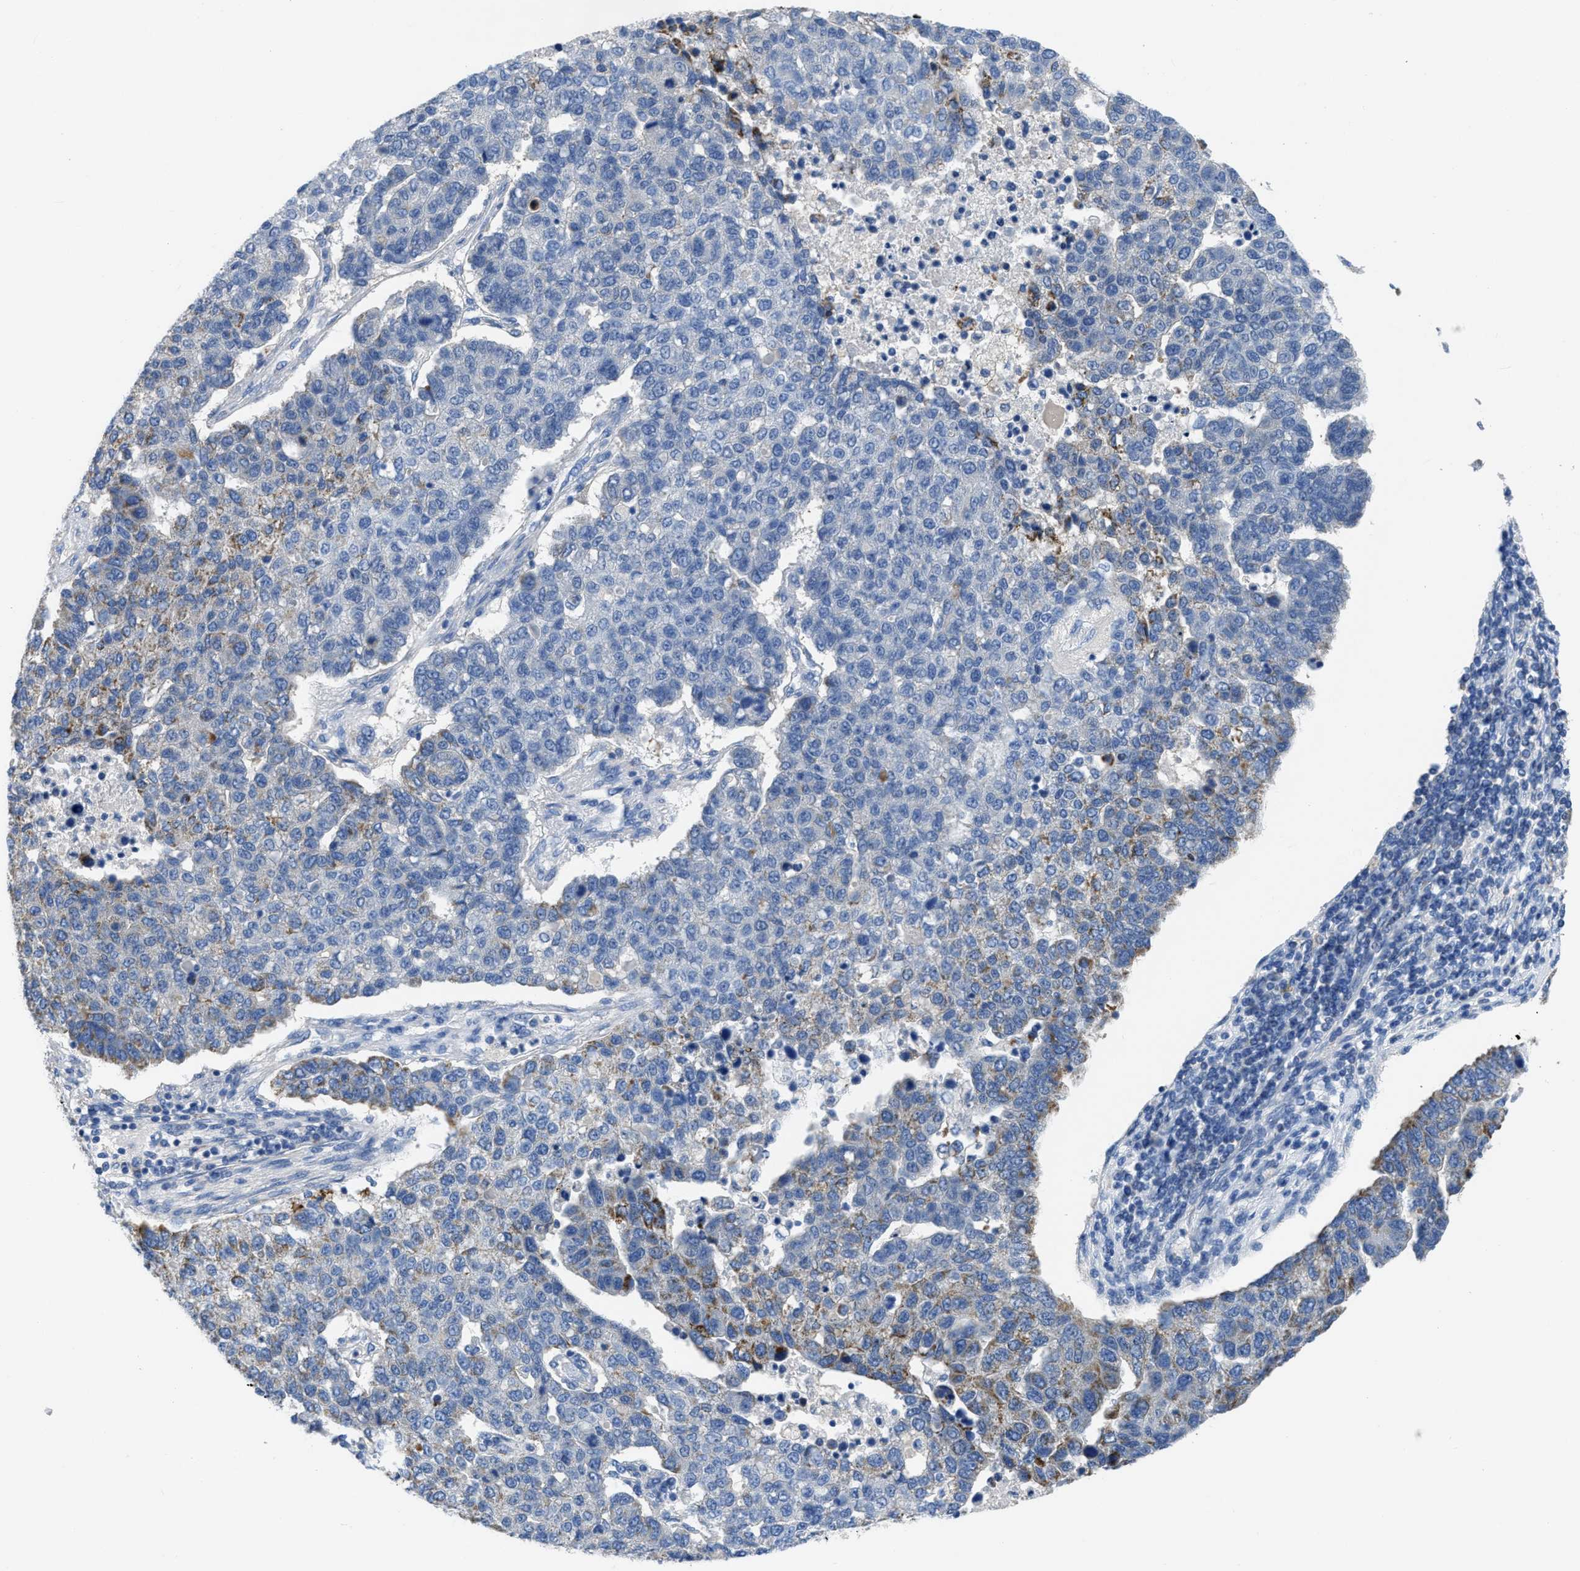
{"staining": {"intensity": "moderate", "quantity": "<25%", "location": "cytoplasmic/membranous"}, "tissue": "pancreatic cancer", "cell_type": "Tumor cells", "image_type": "cancer", "snomed": [{"axis": "morphology", "description": "Adenocarcinoma, NOS"}, {"axis": "topography", "description": "Pancreas"}], "caption": "The image displays staining of pancreatic cancer, revealing moderate cytoplasmic/membranous protein staining (brown color) within tumor cells.", "gene": "ETFA", "patient": {"sex": "female", "age": 61}}